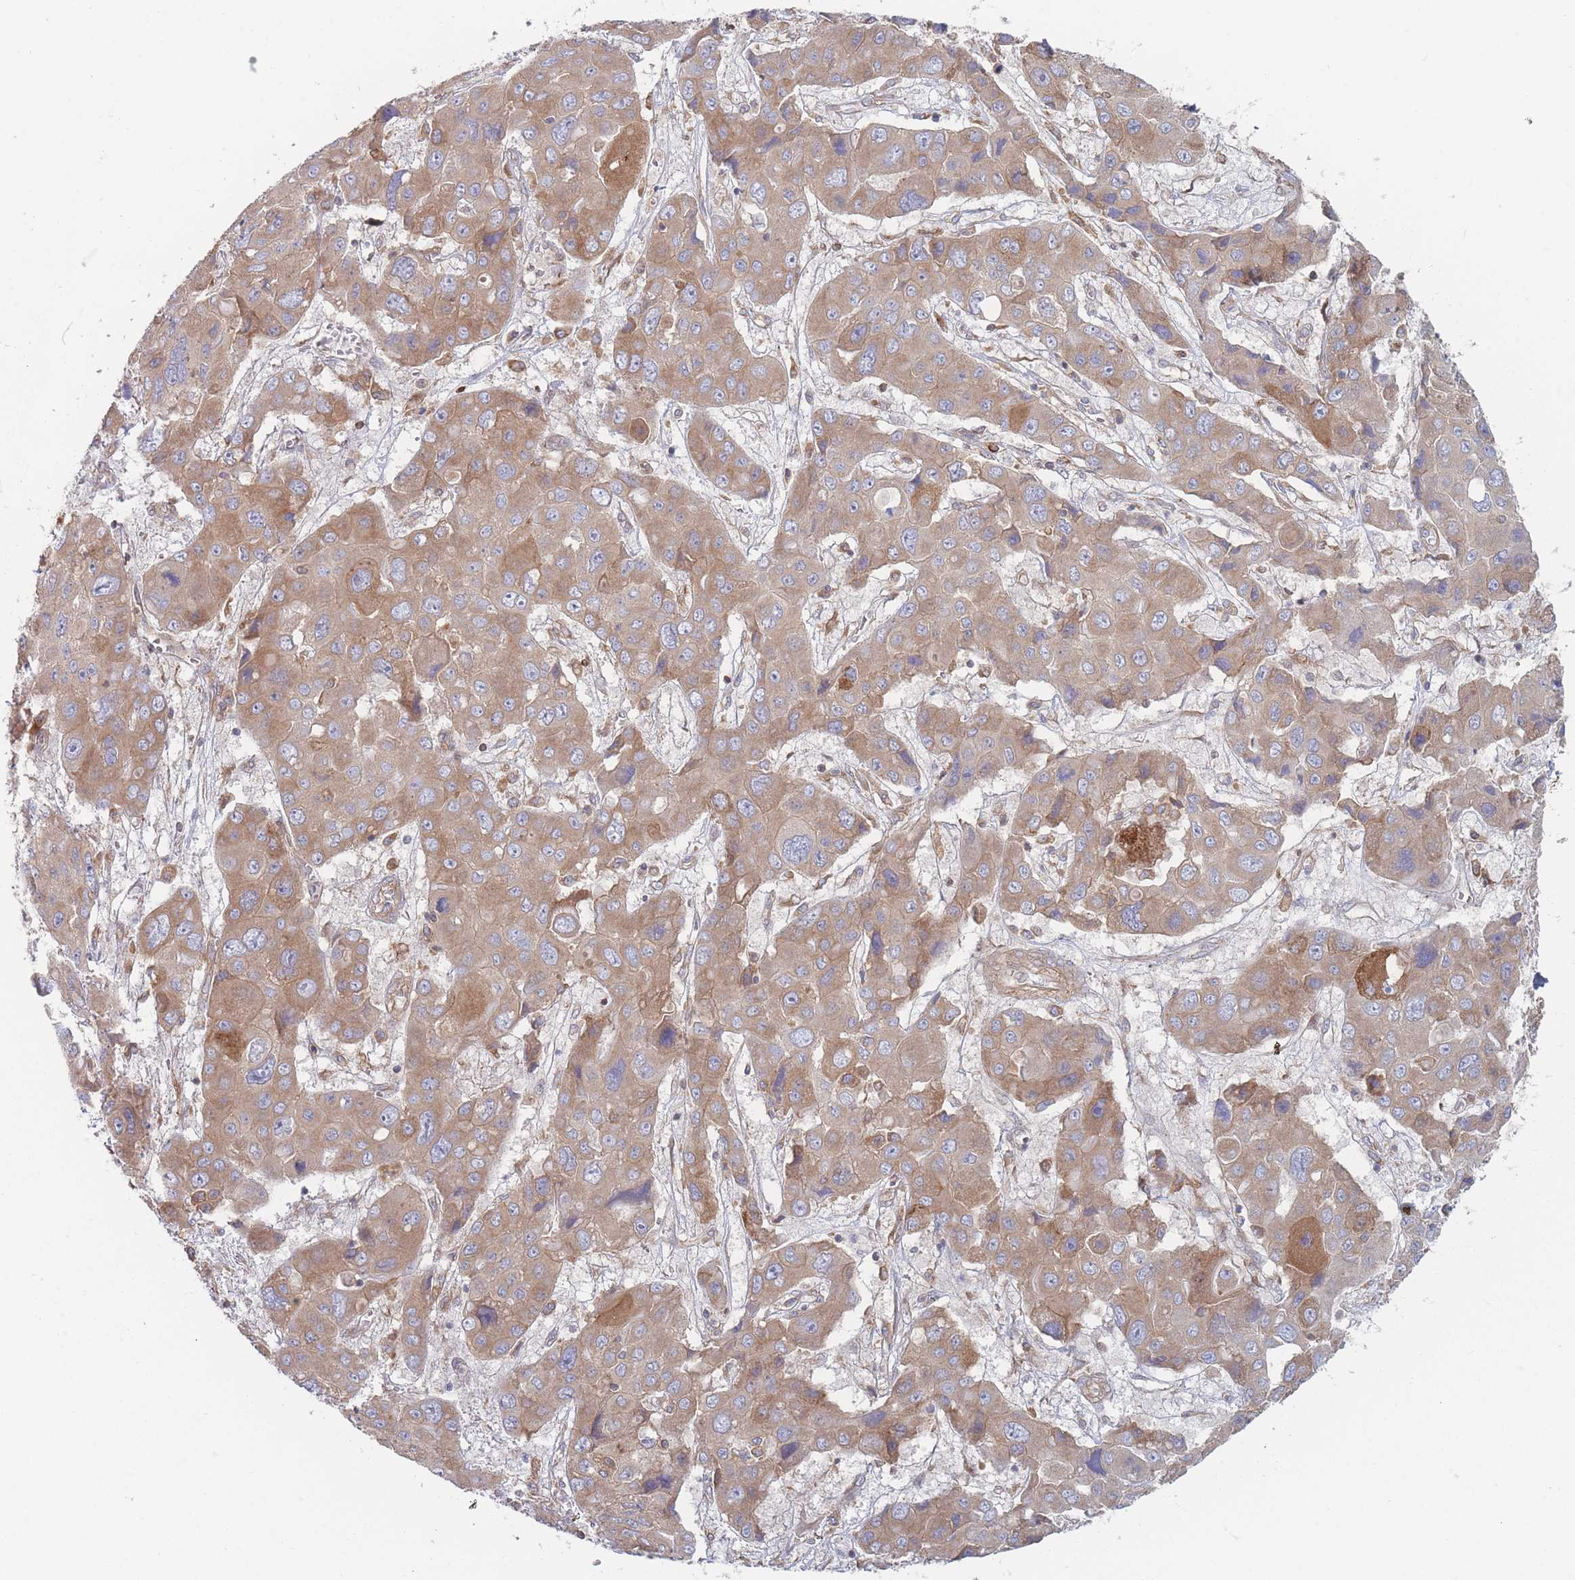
{"staining": {"intensity": "moderate", "quantity": ">75%", "location": "cytoplasmic/membranous"}, "tissue": "liver cancer", "cell_type": "Tumor cells", "image_type": "cancer", "snomed": [{"axis": "morphology", "description": "Cholangiocarcinoma"}, {"axis": "topography", "description": "Liver"}], "caption": "Immunohistochemistry photomicrograph of neoplastic tissue: human liver cancer stained using immunohistochemistry shows medium levels of moderate protein expression localized specifically in the cytoplasmic/membranous of tumor cells, appearing as a cytoplasmic/membranous brown color.", "gene": "KDSR", "patient": {"sex": "male", "age": 67}}